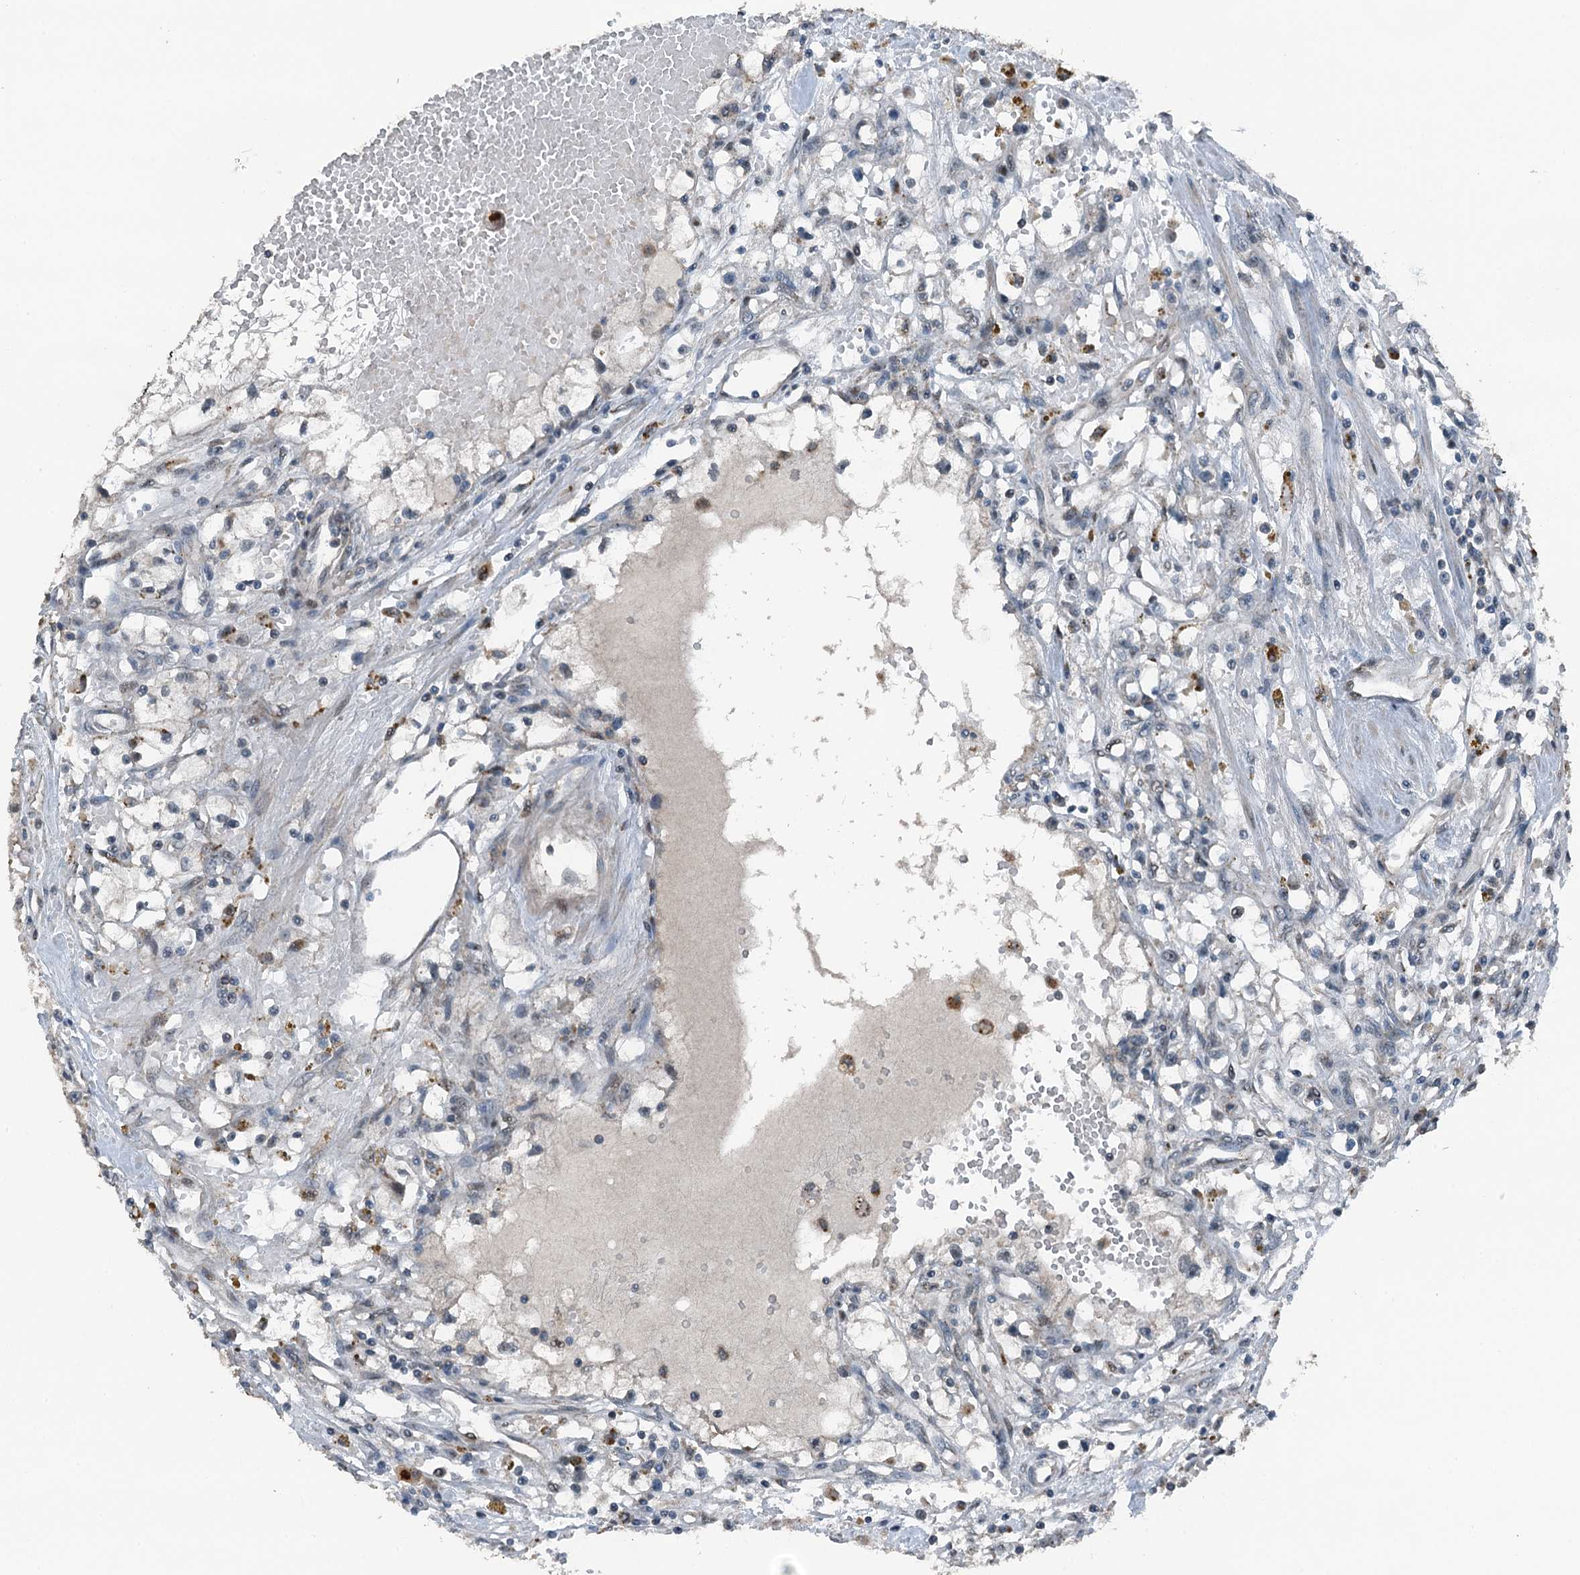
{"staining": {"intensity": "negative", "quantity": "none", "location": "none"}, "tissue": "renal cancer", "cell_type": "Tumor cells", "image_type": "cancer", "snomed": [{"axis": "morphology", "description": "Adenocarcinoma, NOS"}, {"axis": "topography", "description": "Kidney"}], "caption": "IHC photomicrograph of neoplastic tissue: human adenocarcinoma (renal) stained with DAB (3,3'-diaminobenzidine) reveals no significant protein staining in tumor cells. The staining was performed using DAB (3,3'-diaminobenzidine) to visualize the protein expression in brown, while the nuclei were stained in blue with hematoxylin (Magnification: 20x).", "gene": "BMERB1", "patient": {"sex": "male", "age": 56}}